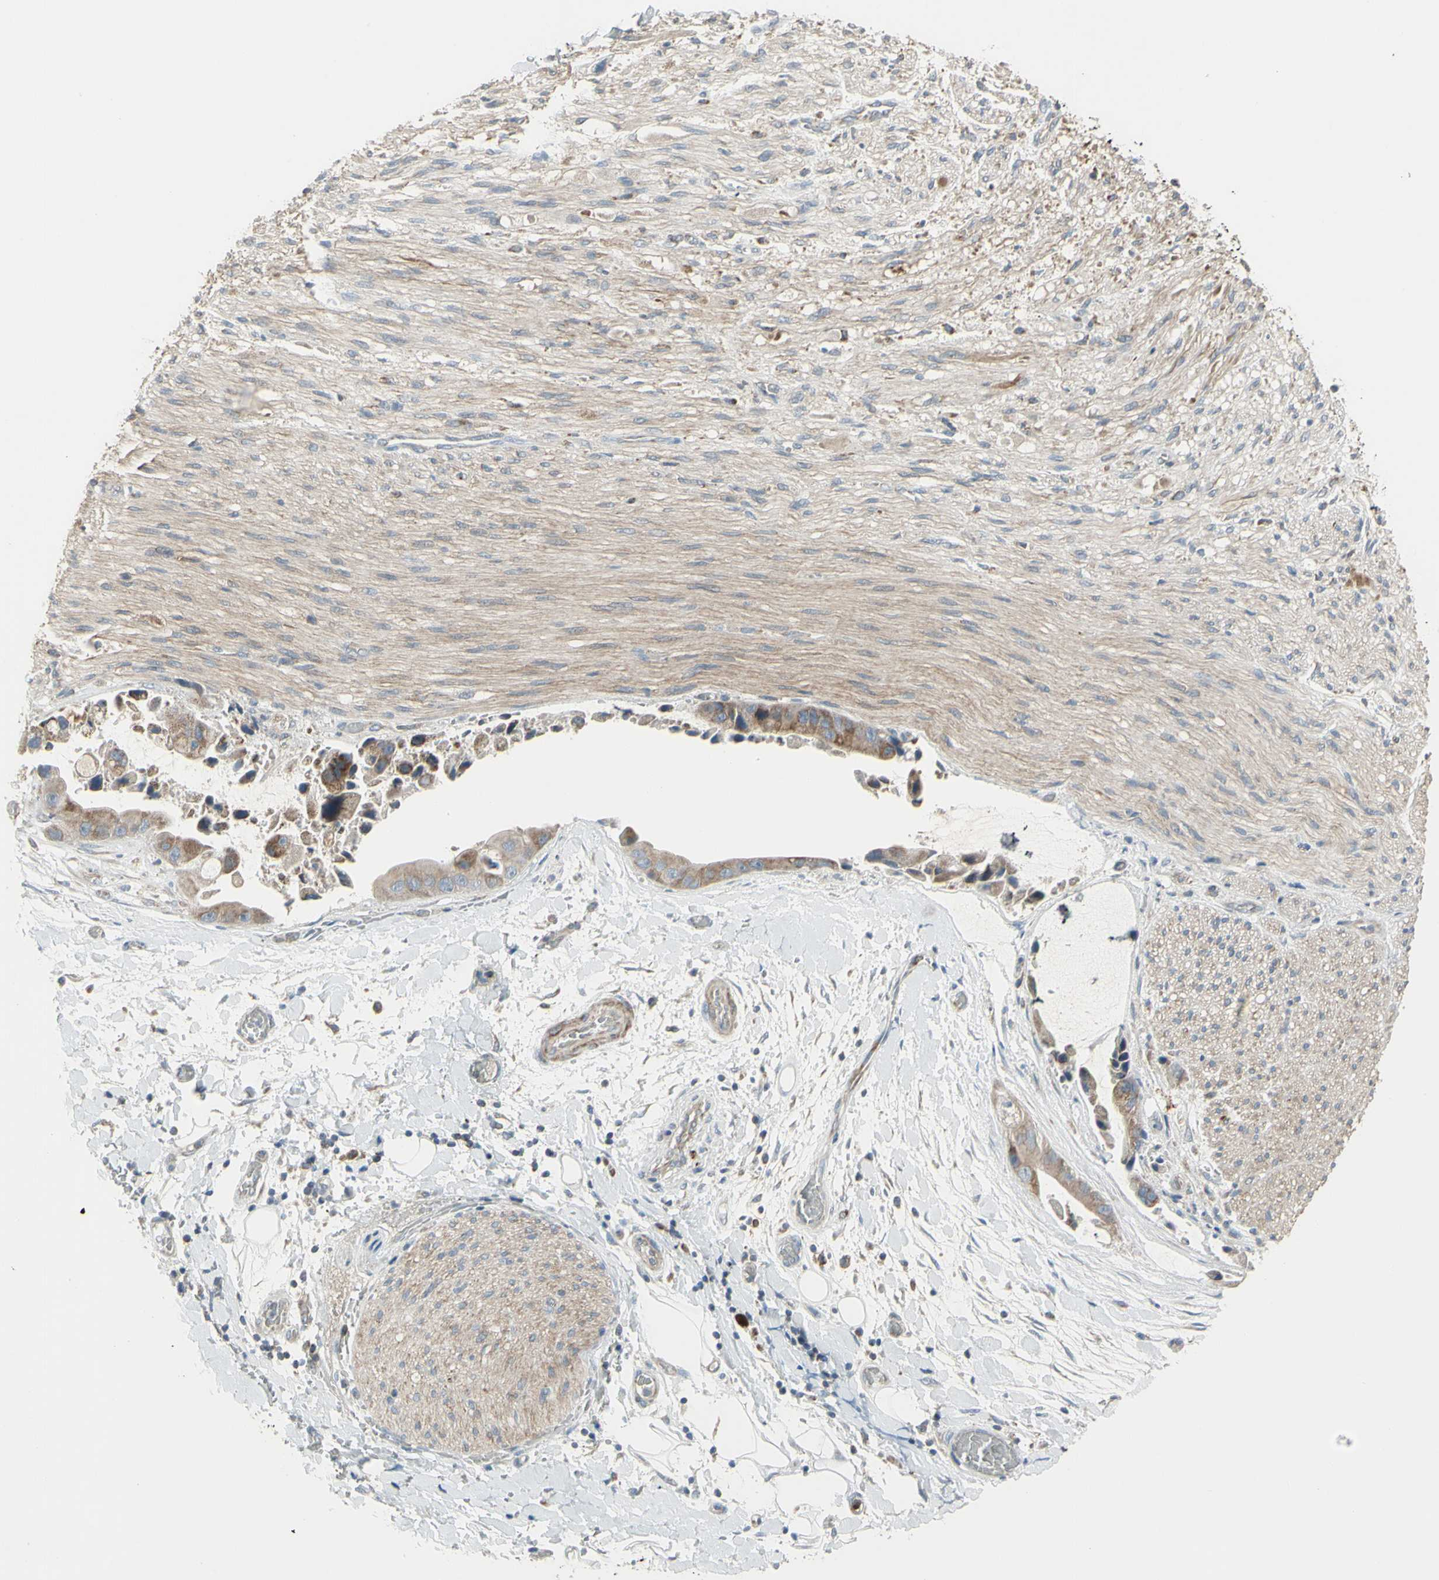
{"staining": {"intensity": "weak", "quantity": "25%-75%", "location": "cytoplasmic/membranous"}, "tissue": "adipose tissue", "cell_type": "Adipocytes", "image_type": "normal", "snomed": [{"axis": "morphology", "description": "Normal tissue, NOS"}, {"axis": "morphology", "description": "Cholangiocarcinoma"}, {"axis": "topography", "description": "Liver"}, {"axis": "topography", "description": "Peripheral nerve tissue"}], "caption": "Immunohistochemistry histopathology image of unremarkable human adipose tissue stained for a protein (brown), which demonstrates low levels of weak cytoplasmic/membranous positivity in about 25%-75% of adipocytes.", "gene": "FAM171B", "patient": {"sex": "male", "age": 50}}